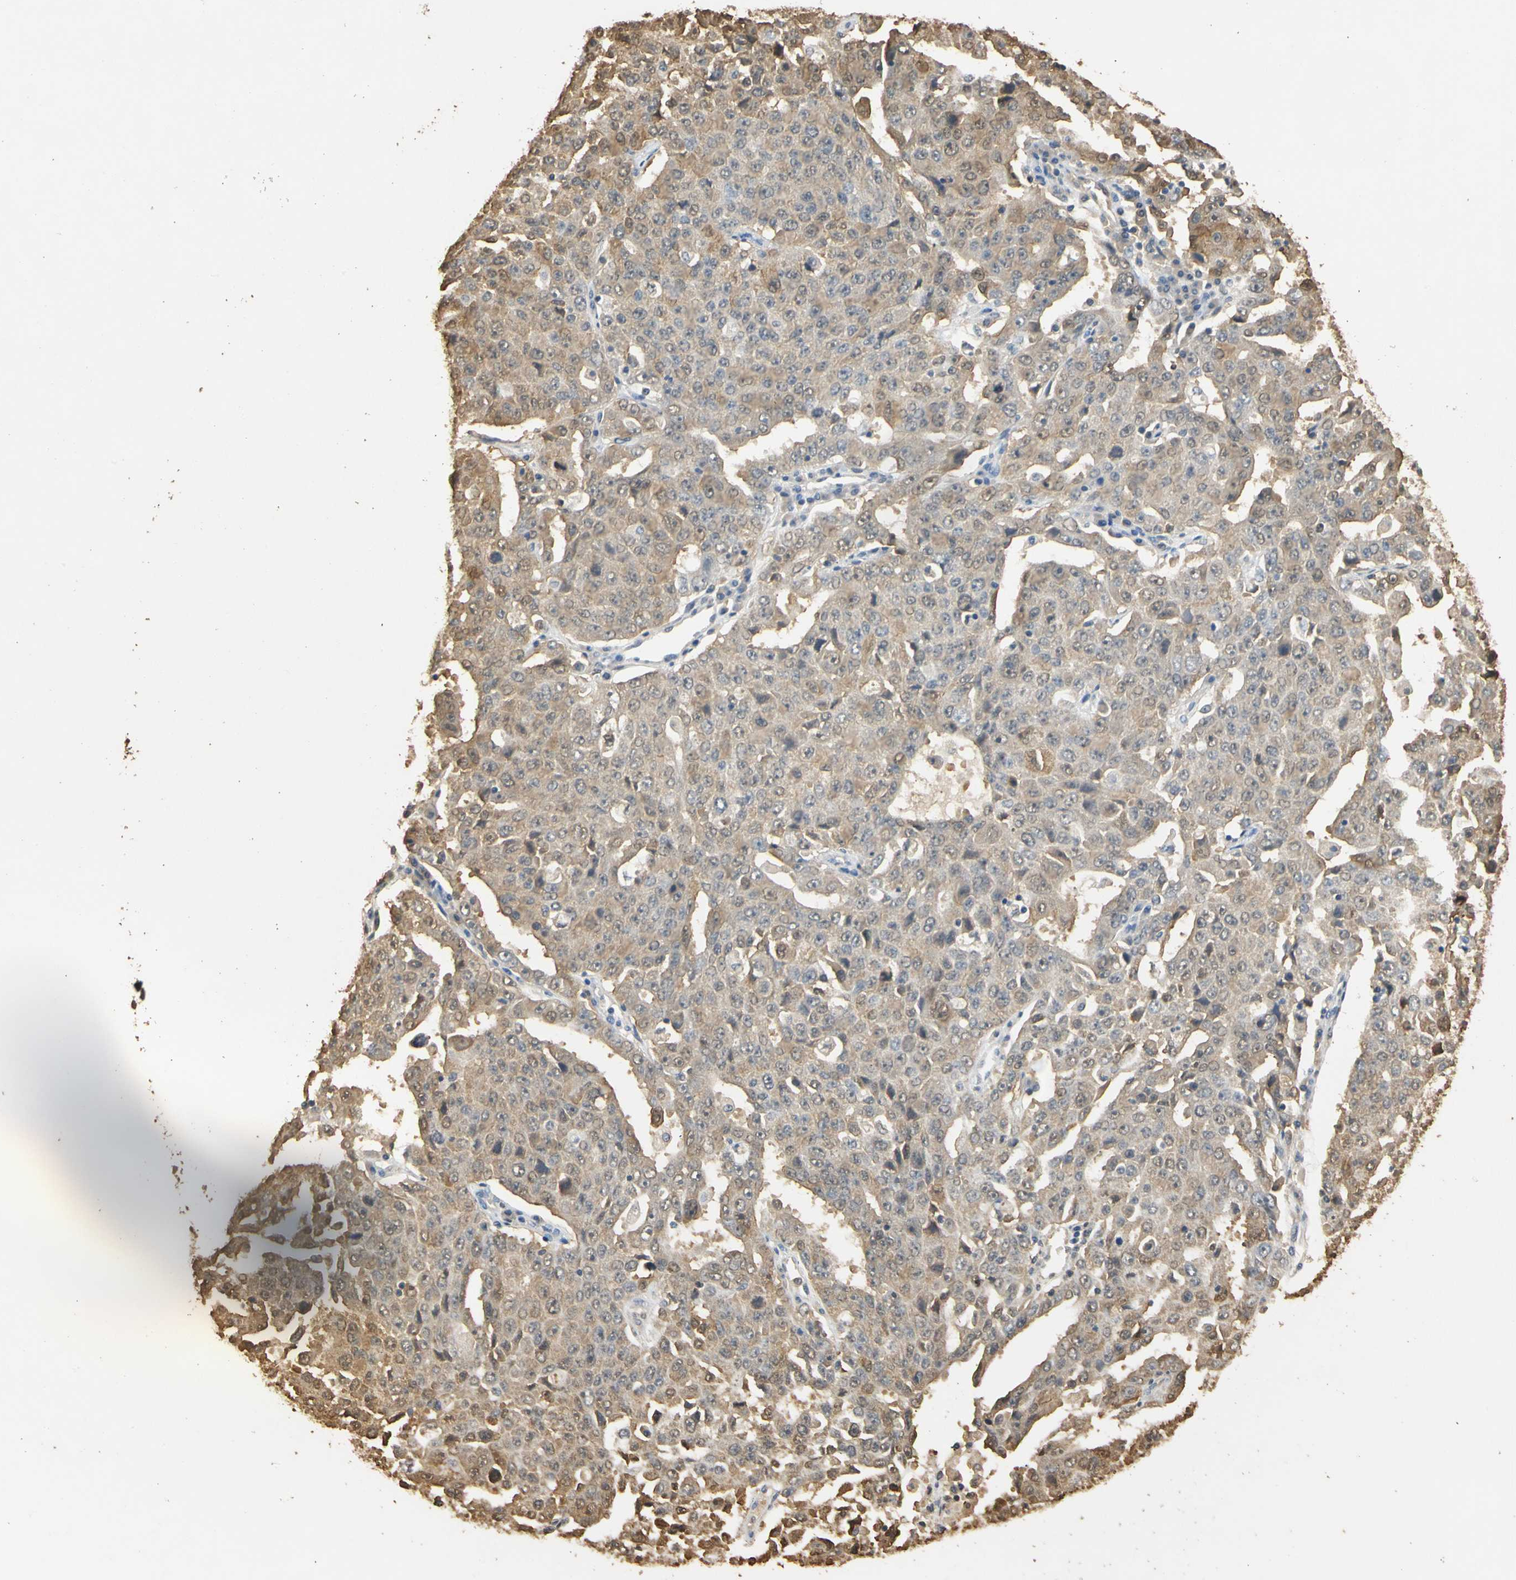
{"staining": {"intensity": "weak", "quantity": ">75%", "location": "cytoplasmic/membranous"}, "tissue": "ovarian cancer", "cell_type": "Tumor cells", "image_type": "cancer", "snomed": [{"axis": "morphology", "description": "Carcinoma, endometroid"}, {"axis": "topography", "description": "Ovary"}], "caption": "Endometroid carcinoma (ovarian) stained with a protein marker displays weak staining in tumor cells.", "gene": "S100A6", "patient": {"sex": "female", "age": 62}}